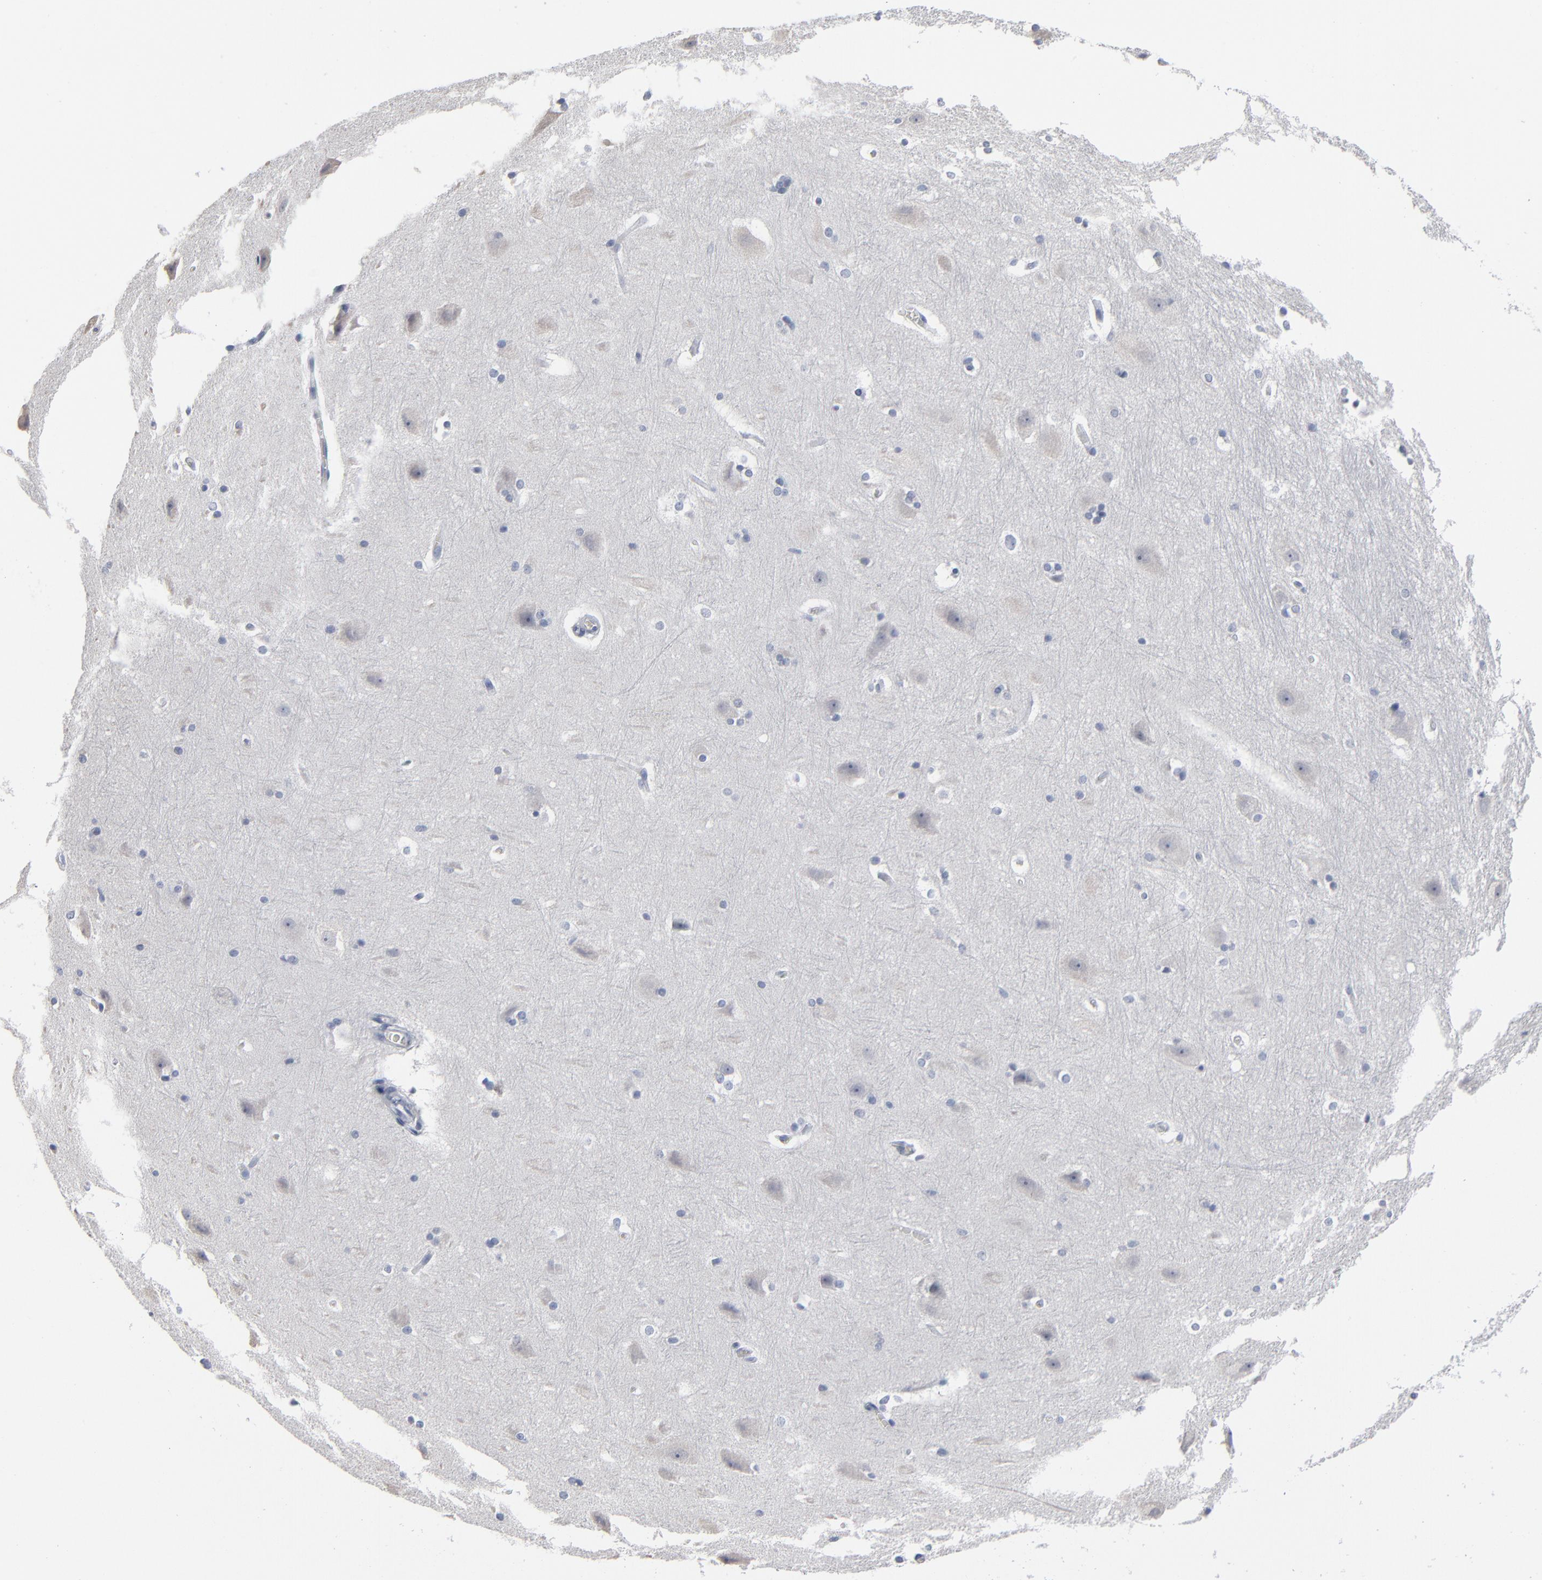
{"staining": {"intensity": "negative", "quantity": "none", "location": "none"}, "tissue": "hippocampus", "cell_type": "Glial cells", "image_type": "normal", "snomed": [{"axis": "morphology", "description": "Normal tissue, NOS"}, {"axis": "topography", "description": "Hippocampus"}], "caption": "Immunohistochemistry image of normal human hippocampus stained for a protein (brown), which reveals no expression in glial cells.", "gene": "PAGE1", "patient": {"sex": "female", "age": 19}}